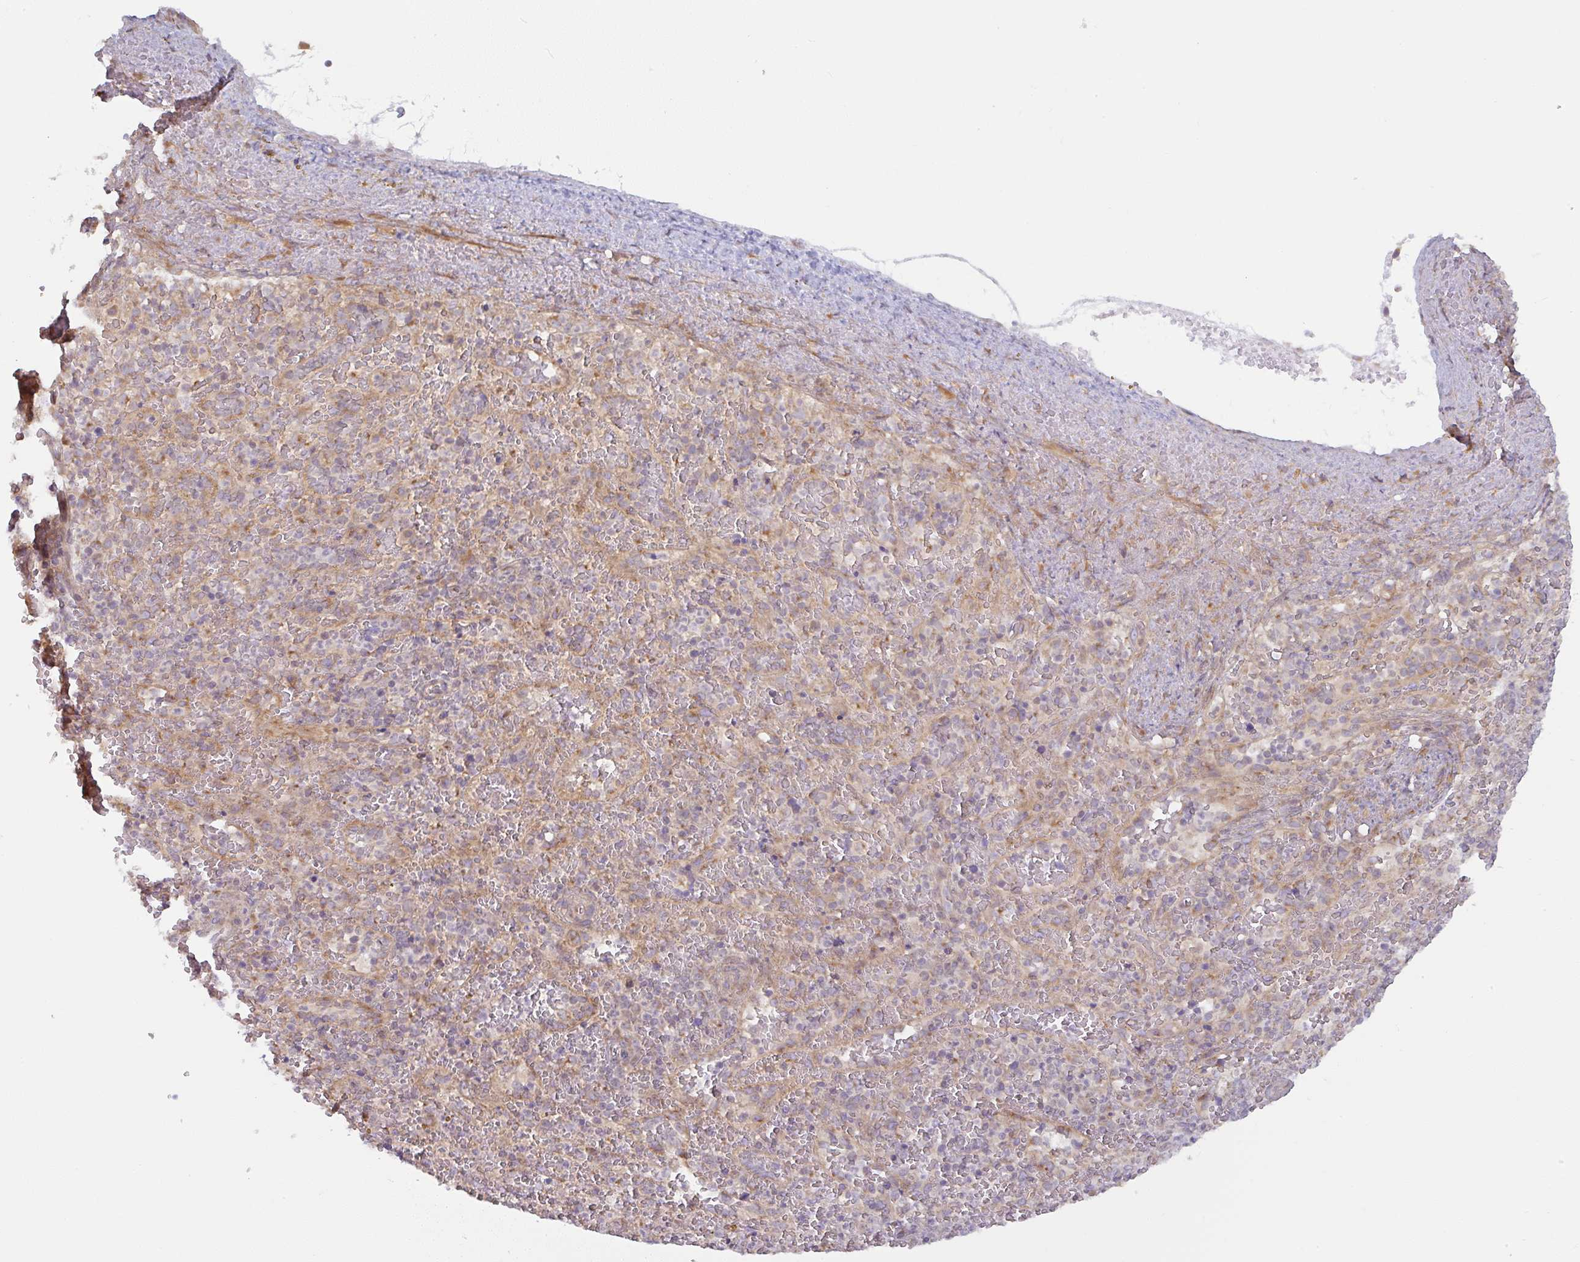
{"staining": {"intensity": "negative", "quantity": "none", "location": "none"}, "tissue": "spleen", "cell_type": "Cells in red pulp", "image_type": "normal", "snomed": [{"axis": "morphology", "description": "Normal tissue, NOS"}, {"axis": "topography", "description": "Spleen"}], "caption": "DAB immunohistochemical staining of benign human spleen reveals no significant staining in cells in red pulp. (DAB (3,3'-diaminobenzidine) immunohistochemistry with hematoxylin counter stain).", "gene": "MOB1A", "patient": {"sex": "female", "age": 50}}